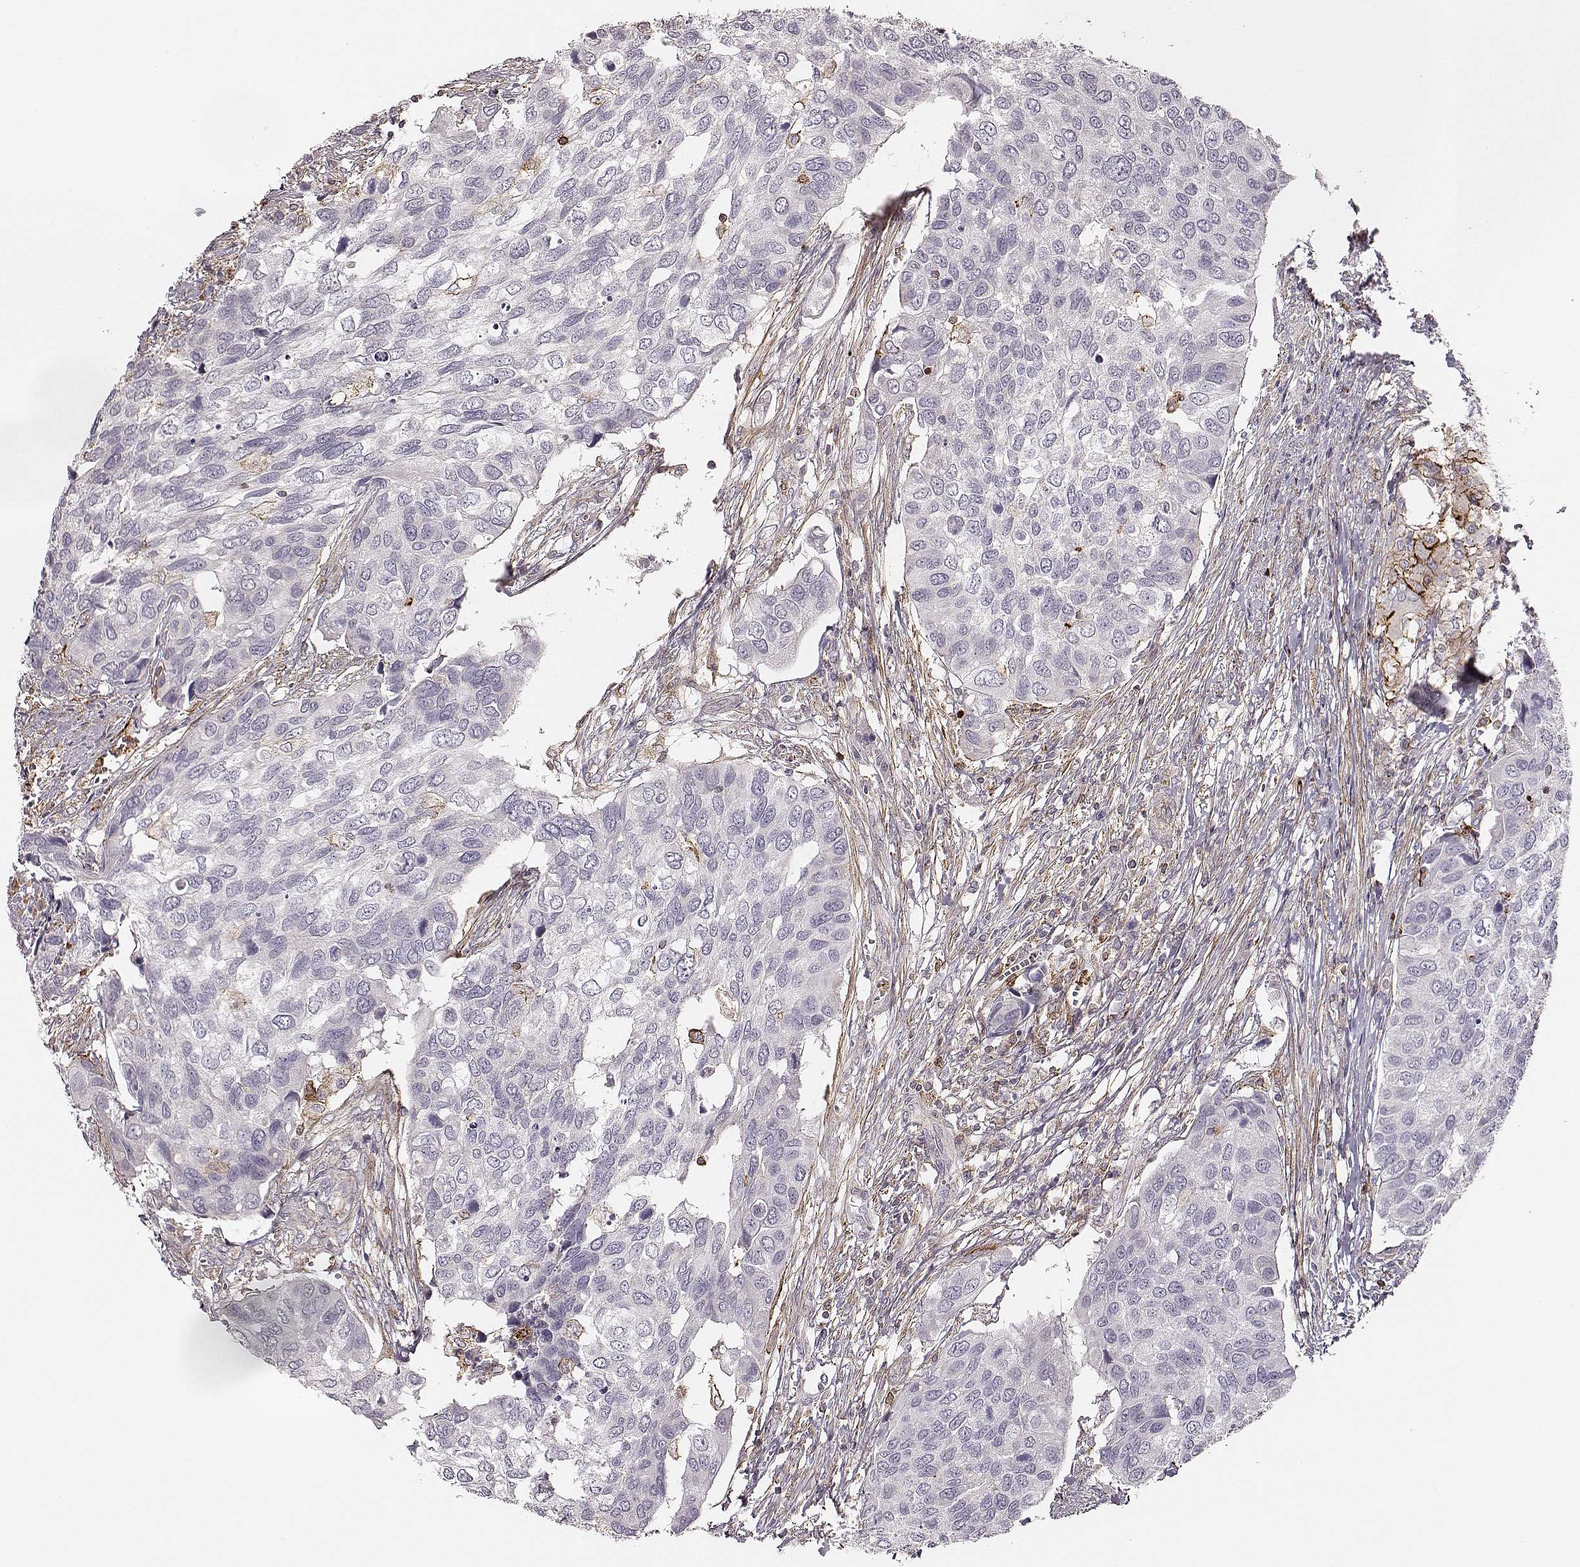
{"staining": {"intensity": "negative", "quantity": "none", "location": "none"}, "tissue": "urothelial cancer", "cell_type": "Tumor cells", "image_type": "cancer", "snomed": [{"axis": "morphology", "description": "Urothelial carcinoma, High grade"}, {"axis": "topography", "description": "Urinary bladder"}], "caption": "Immunohistochemistry (IHC) micrograph of neoplastic tissue: urothelial cancer stained with DAB (3,3'-diaminobenzidine) displays no significant protein expression in tumor cells. (Immunohistochemistry (IHC), brightfield microscopy, high magnification).", "gene": "ZYX", "patient": {"sex": "male", "age": 60}}